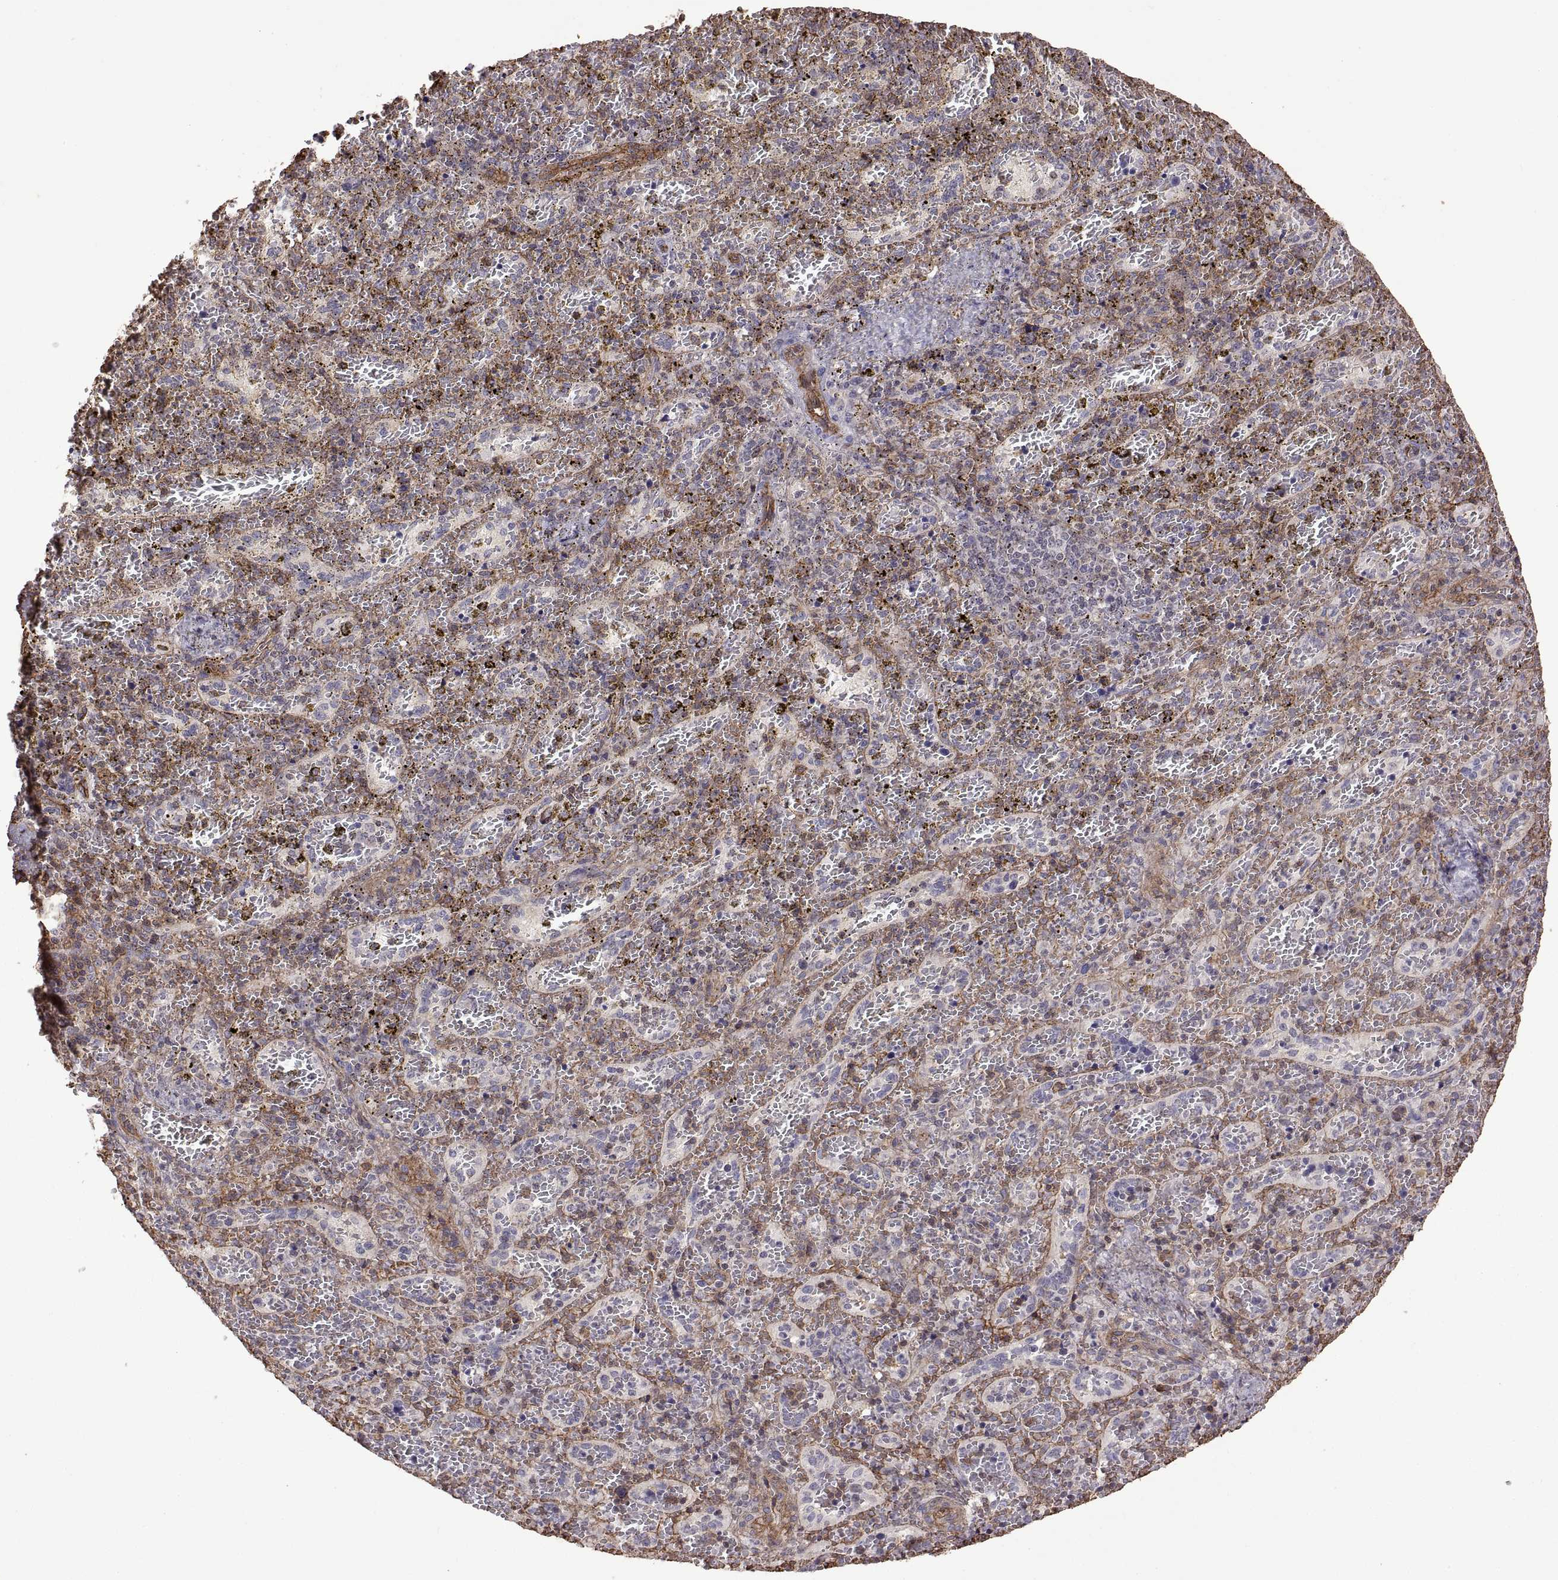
{"staining": {"intensity": "negative", "quantity": "none", "location": "none"}, "tissue": "spleen", "cell_type": "Cells in red pulp", "image_type": "normal", "snomed": [{"axis": "morphology", "description": "Normal tissue, NOS"}, {"axis": "topography", "description": "Spleen"}], "caption": "DAB immunohistochemical staining of unremarkable human spleen displays no significant expression in cells in red pulp.", "gene": "S100A10", "patient": {"sex": "female", "age": 50}}